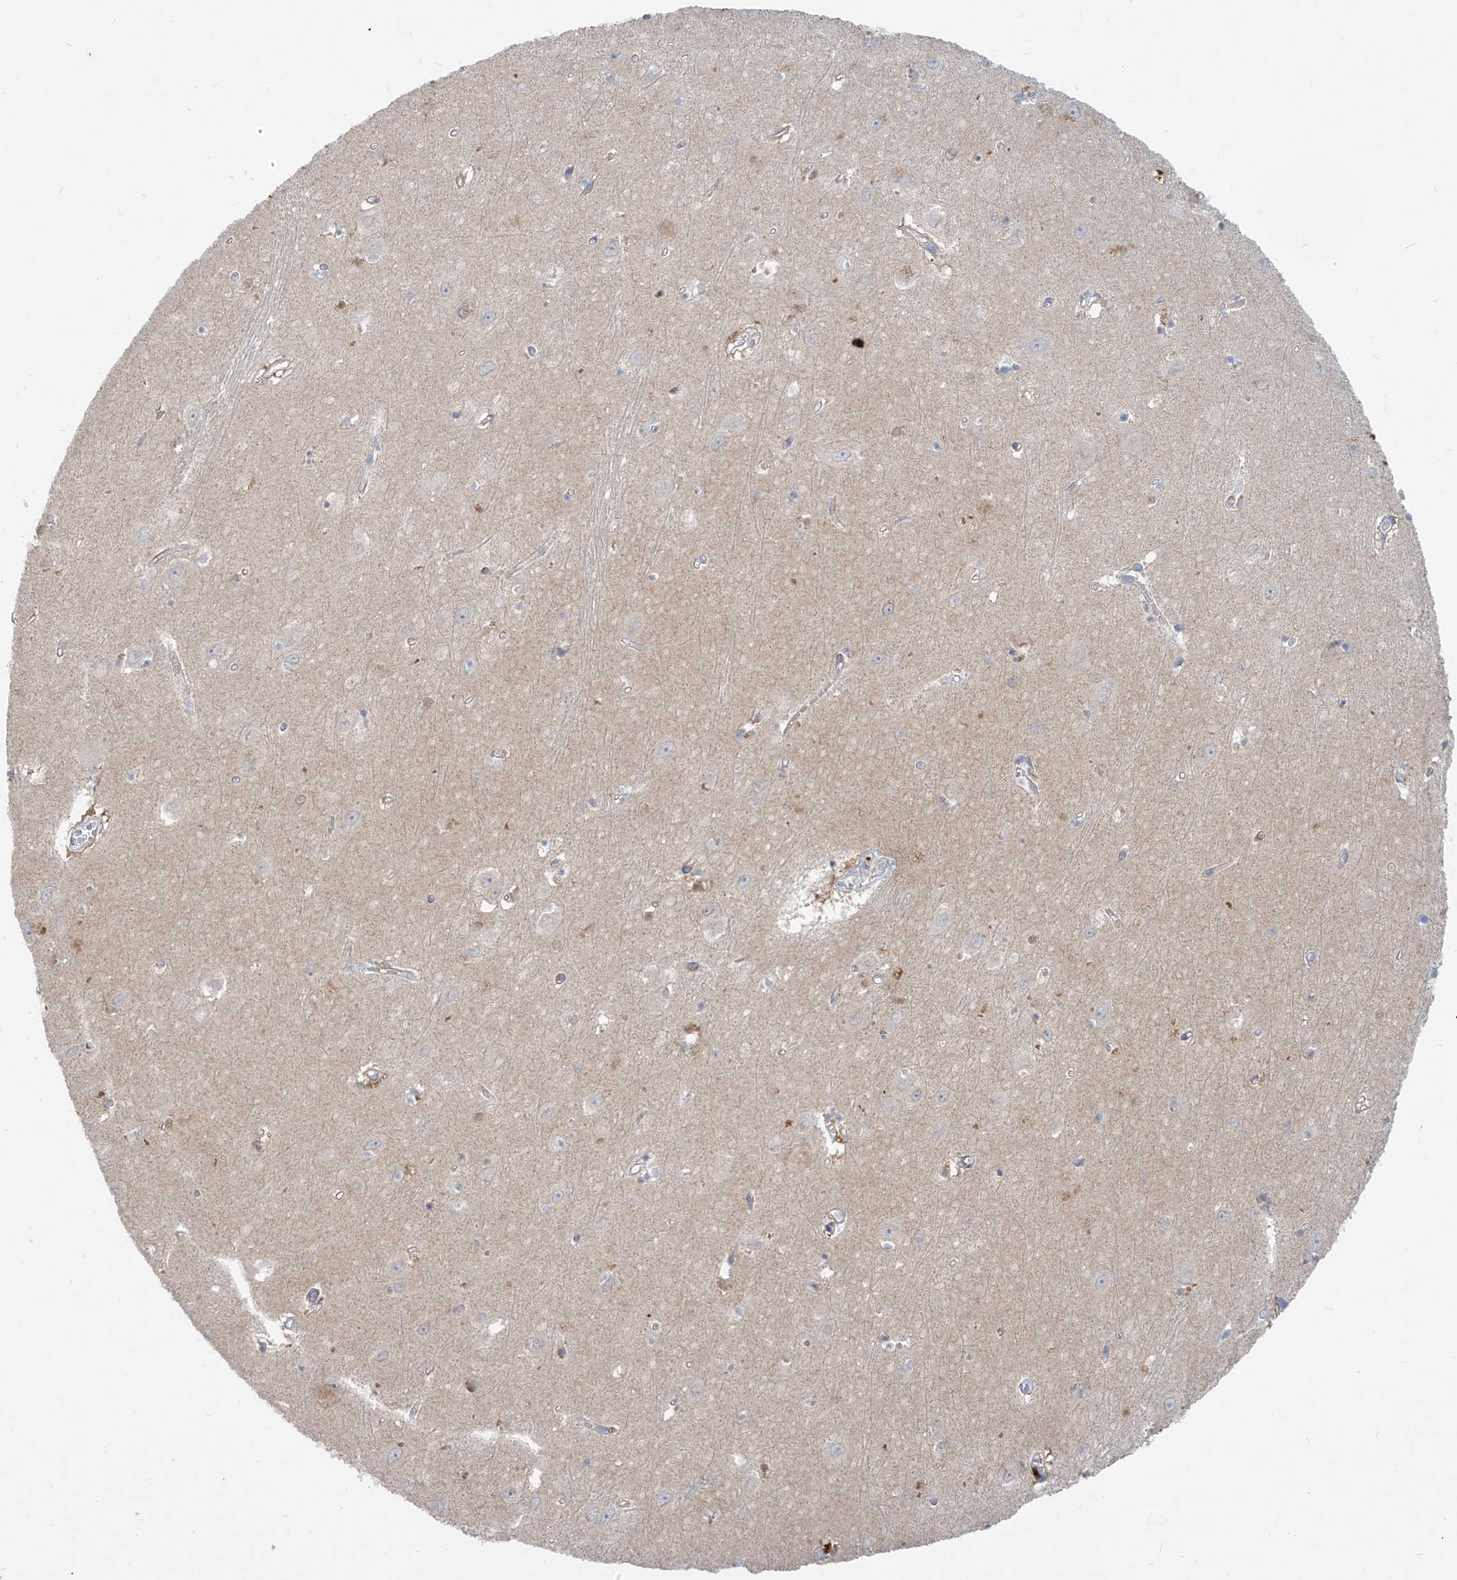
{"staining": {"intensity": "negative", "quantity": "none", "location": "none"}, "tissue": "hippocampus", "cell_type": "Glial cells", "image_type": "normal", "snomed": [{"axis": "morphology", "description": "Normal tissue, NOS"}, {"axis": "topography", "description": "Hippocampus"}], "caption": "This is an immunohistochemistry (IHC) histopathology image of normal hippocampus. There is no expression in glial cells.", "gene": "KRTAP25", "patient": {"sex": "female", "age": 64}}